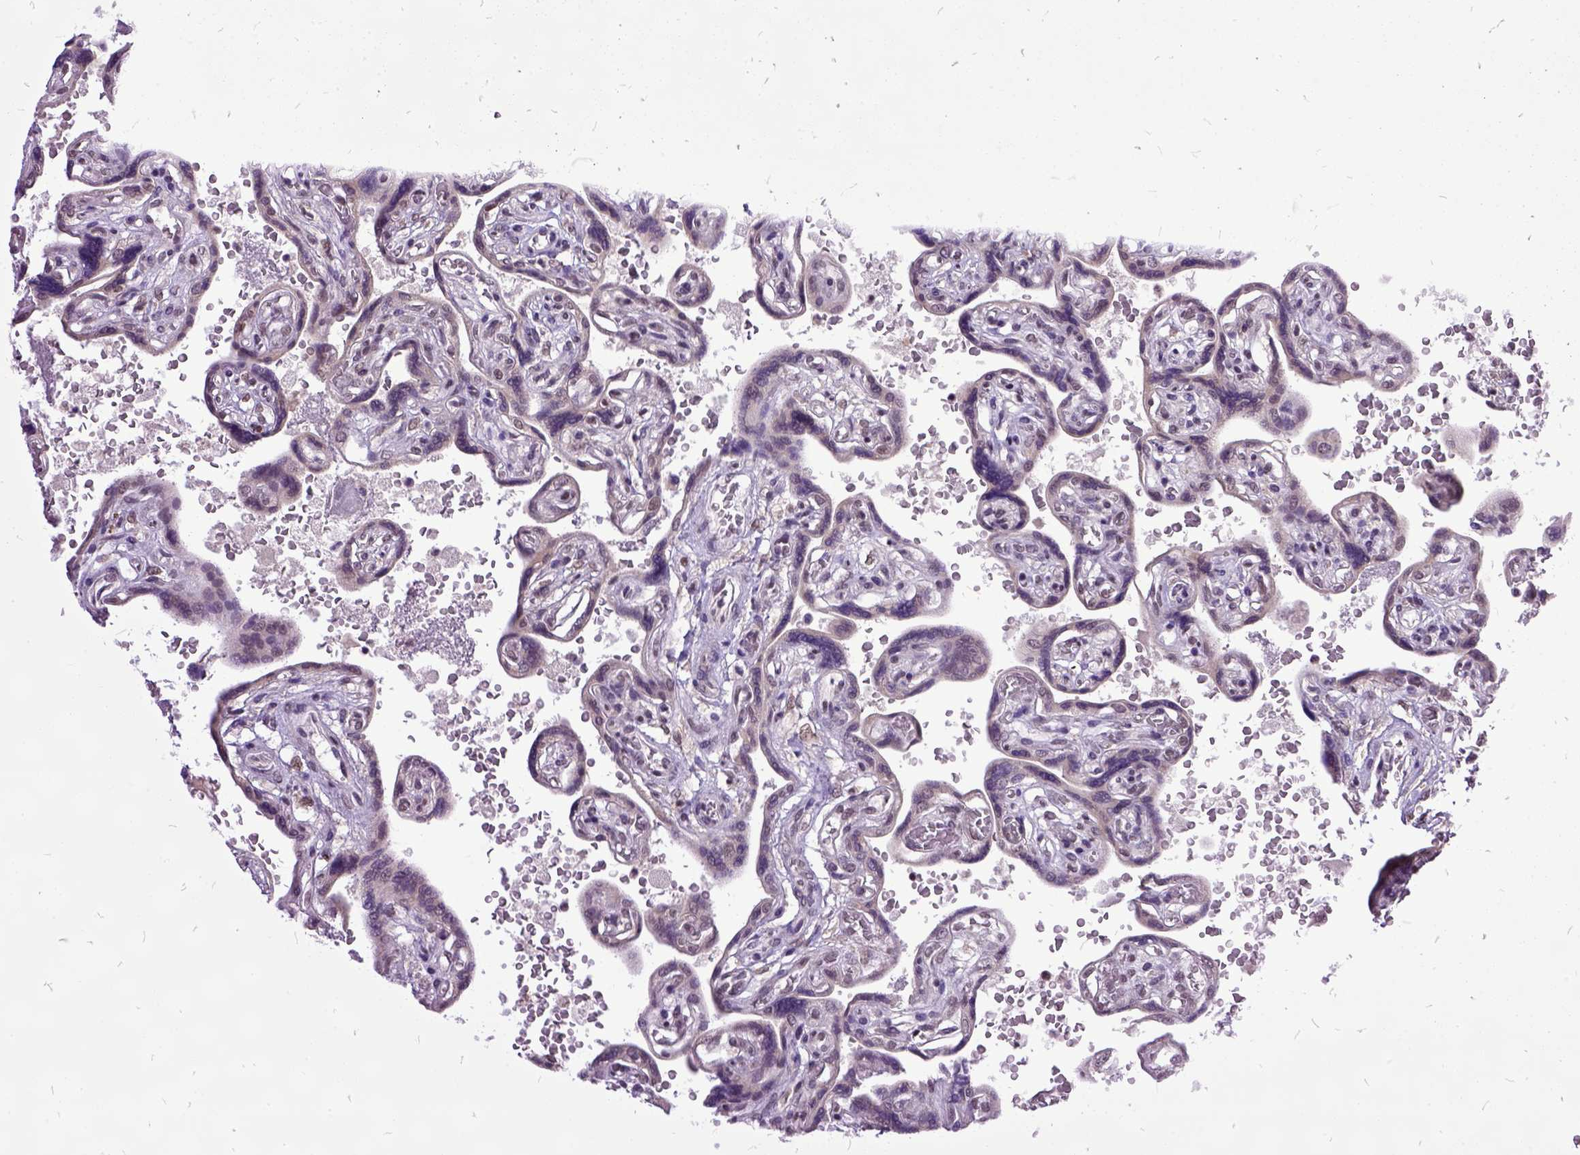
{"staining": {"intensity": "moderate", "quantity": ">75%", "location": "nuclear"}, "tissue": "placenta", "cell_type": "Decidual cells", "image_type": "normal", "snomed": [{"axis": "morphology", "description": "Normal tissue, NOS"}, {"axis": "topography", "description": "Placenta"}], "caption": "Moderate nuclear expression is seen in about >75% of decidual cells in unremarkable placenta.", "gene": "ORC5", "patient": {"sex": "female", "age": 32}}